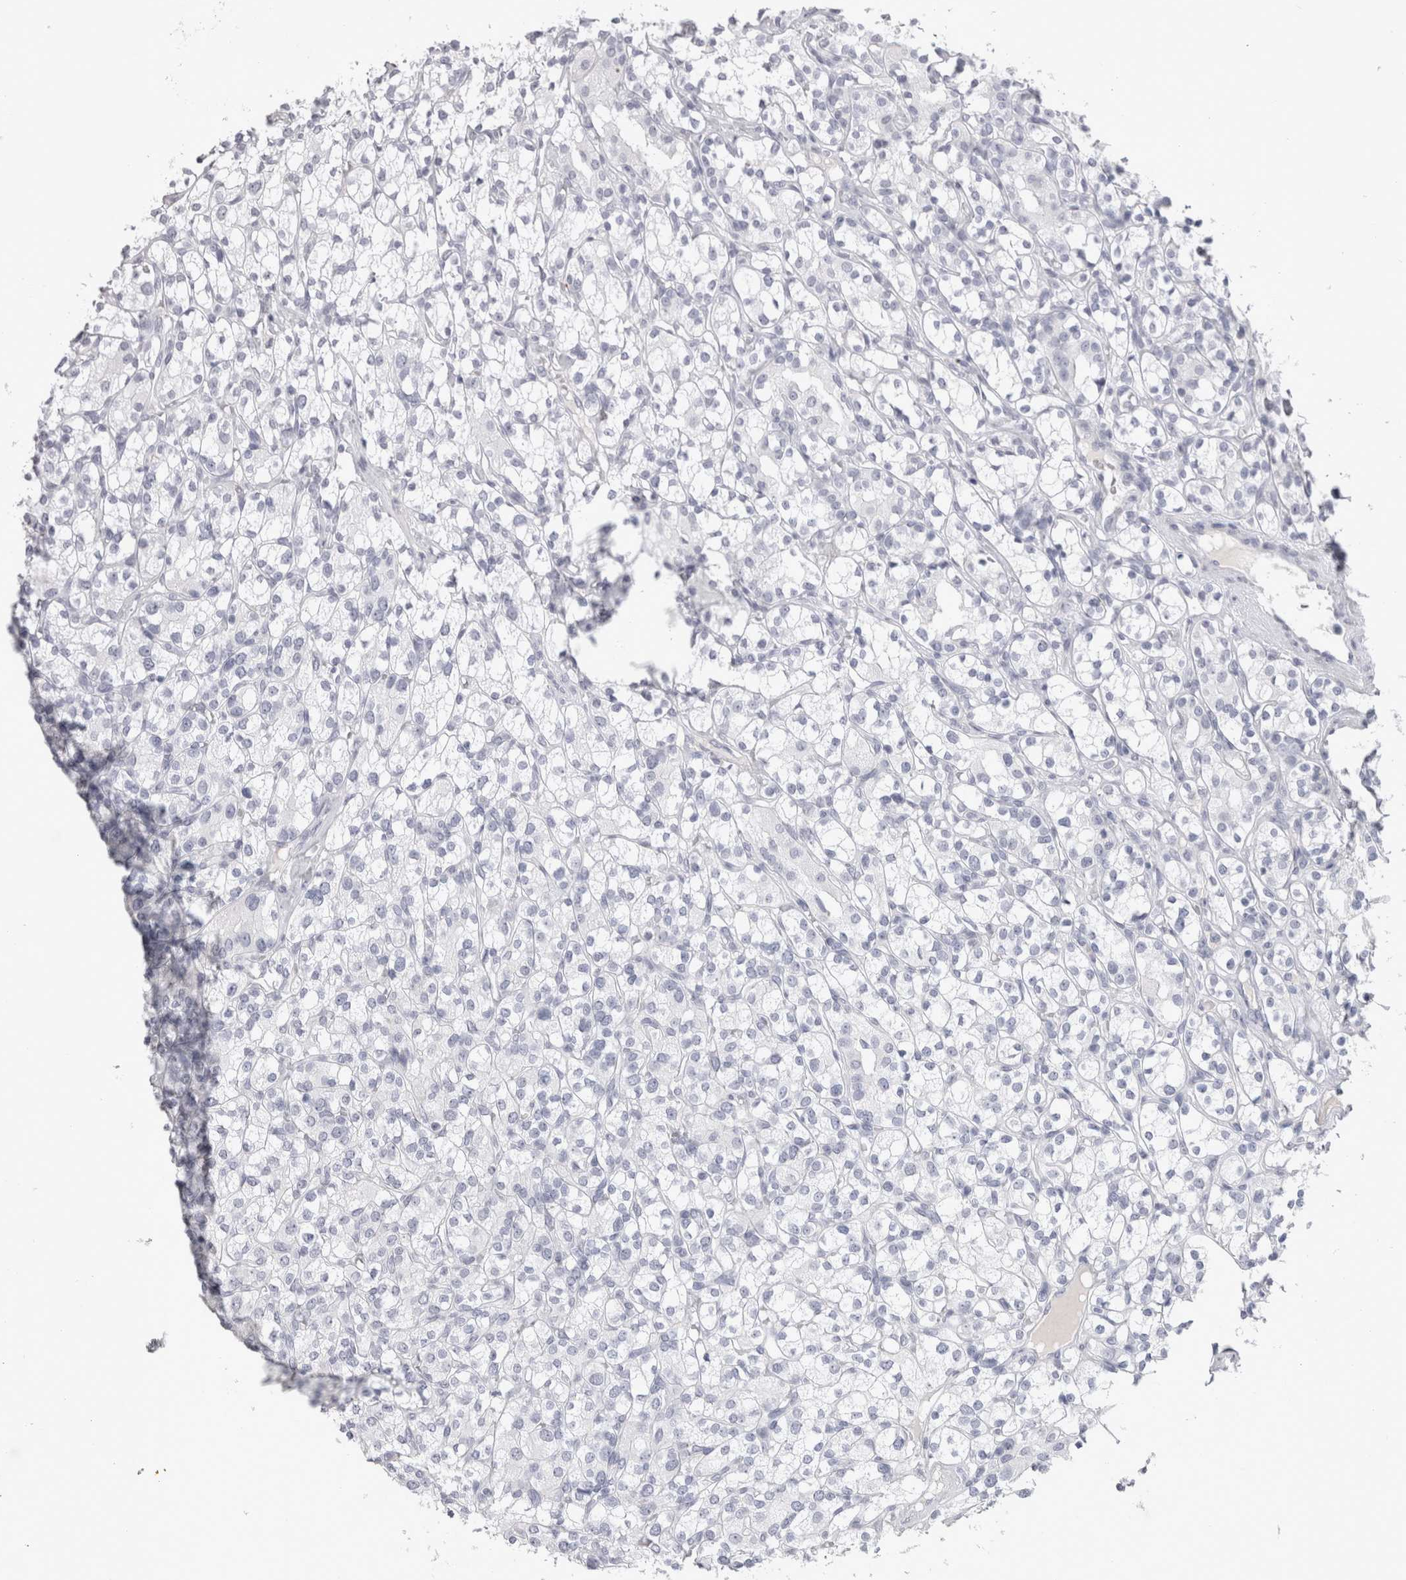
{"staining": {"intensity": "negative", "quantity": "none", "location": "none"}, "tissue": "renal cancer", "cell_type": "Tumor cells", "image_type": "cancer", "snomed": [{"axis": "morphology", "description": "Adenocarcinoma, NOS"}, {"axis": "topography", "description": "Kidney"}], "caption": "Histopathology image shows no protein expression in tumor cells of renal cancer (adenocarcinoma) tissue.", "gene": "ADAM2", "patient": {"sex": "male", "age": 77}}